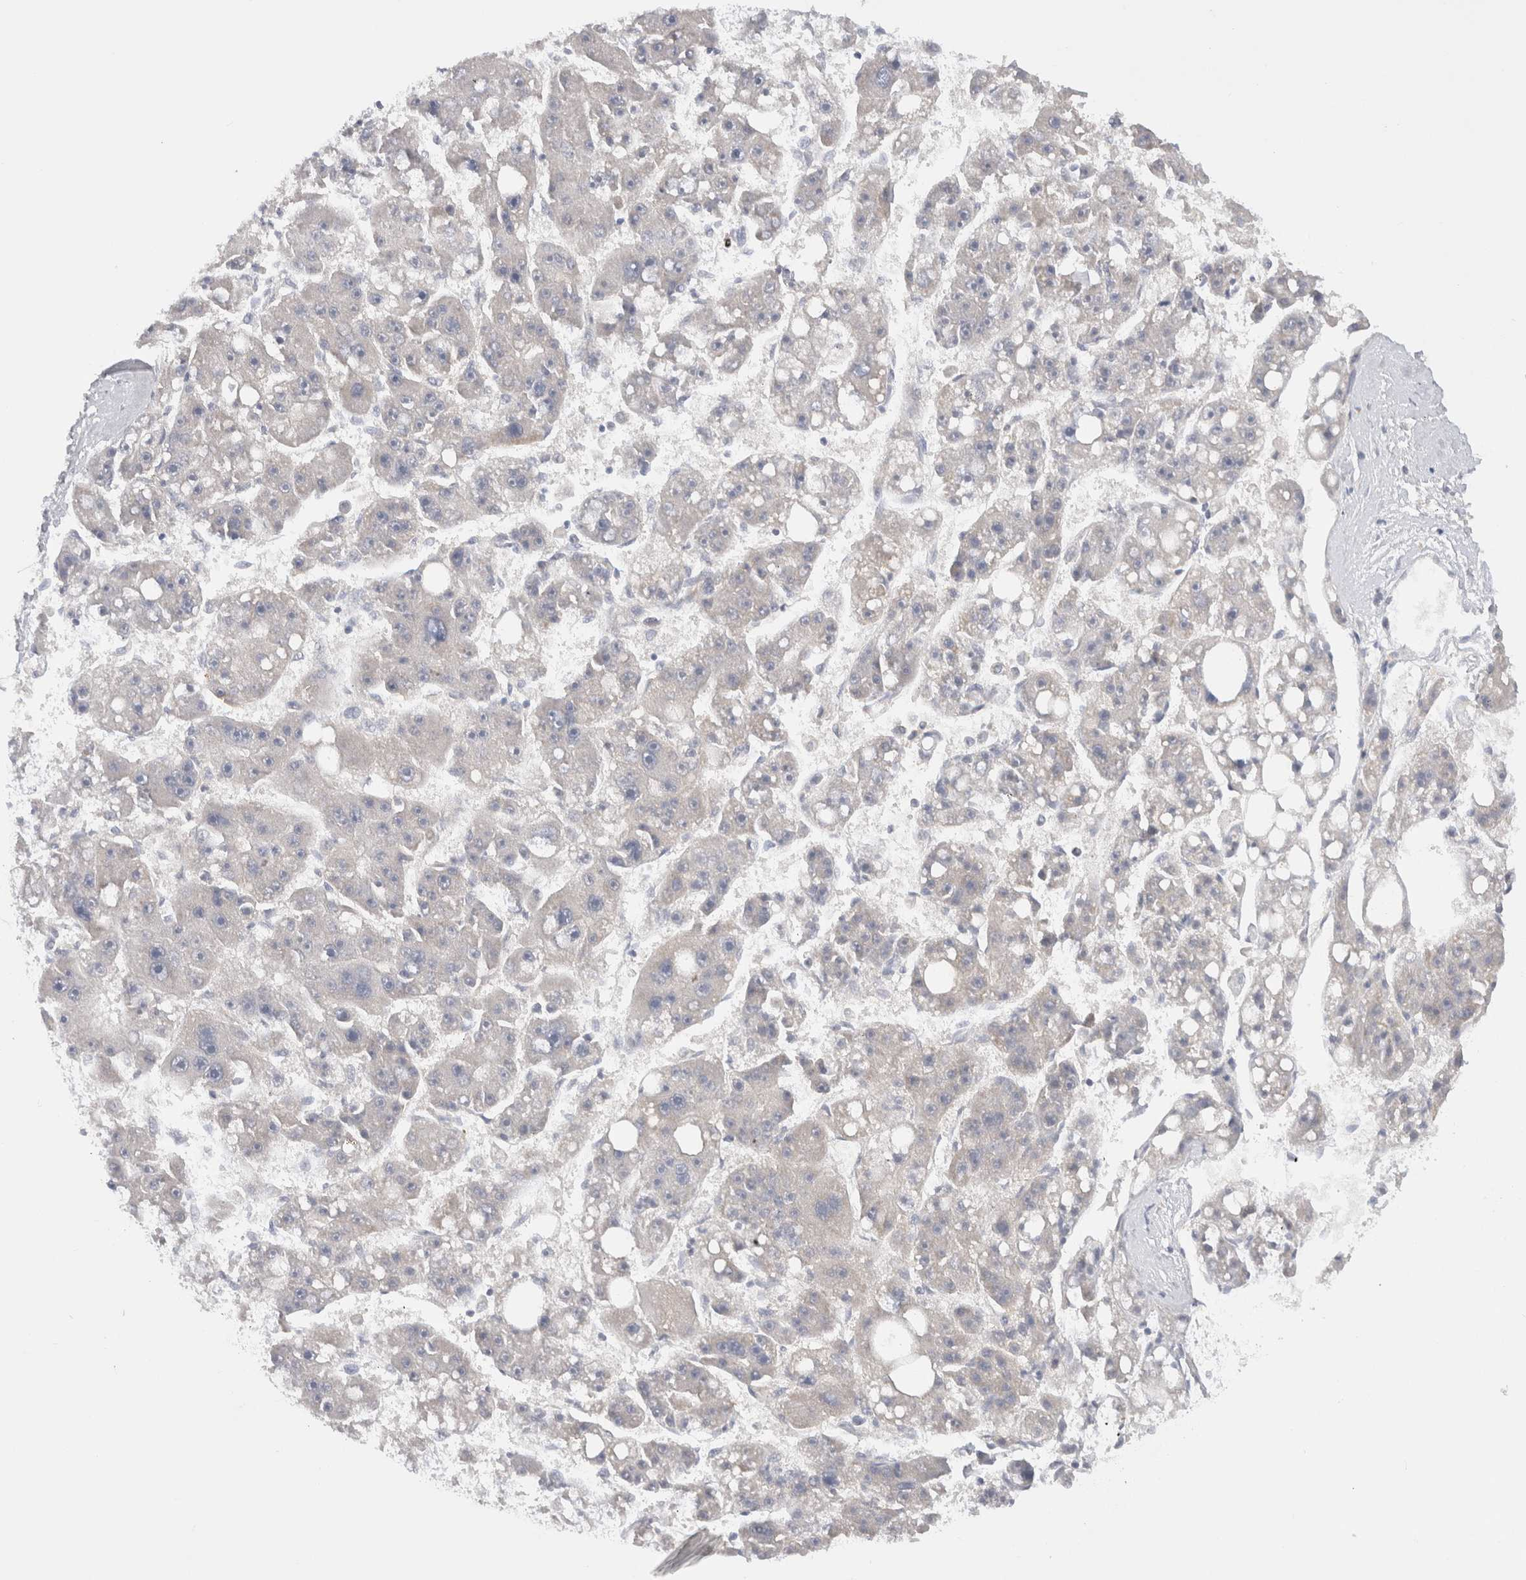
{"staining": {"intensity": "negative", "quantity": "none", "location": "none"}, "tissue": "liver cancer", "cell_type": "Tumor cells", "image_type": "cancer", "snomed": [{"axis": "morphology", "description": "Carcinoma, Hepatocellular, NOS"}, {"axis": "topography", "description": "Liver"}], "caption": "A high-resolution image shows immunohistochemistry (IHC) staining of liver cancer, which exhibits no significant positivity in tumor cells.", "gene": "CHRM4", "patient": {"sex": "female", "age": 61}}